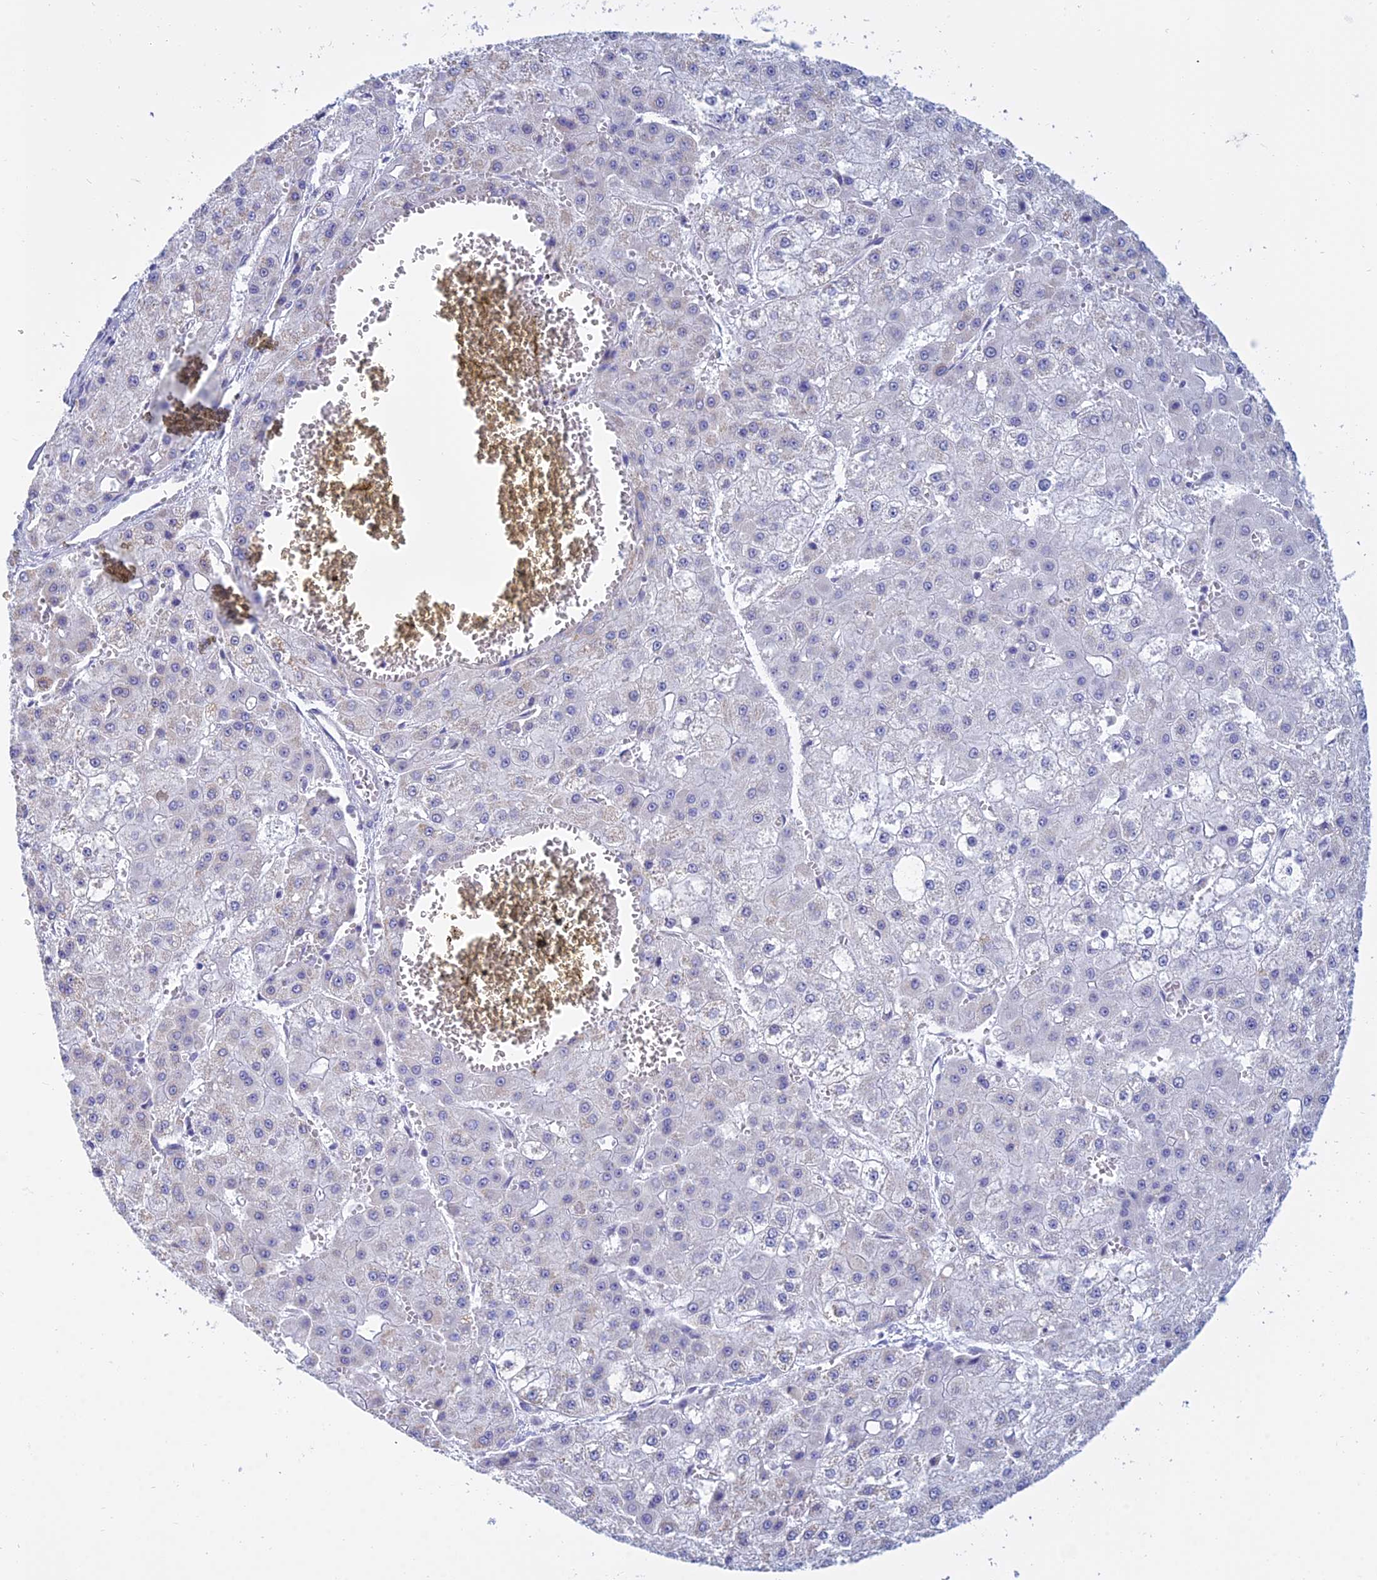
{"staining": {"intensity": "negative", "quantity": "none", "location": "none"}, "tissue": "liver cancer", "cell_type": "Tumor cells", "image_type": "cancer", "snomed": [{"axis": "morphology", "description": "Carcinoma, Hepatocellular, NOS"}, {"axis": "topography", "description": "Liver"}], "caption": "Liver cancer stained for a protein using immunohistochemistry exhibits no positivity tumor cells.", "gene": "KLF14", "patient": {"sex": "male", "age": 47}}